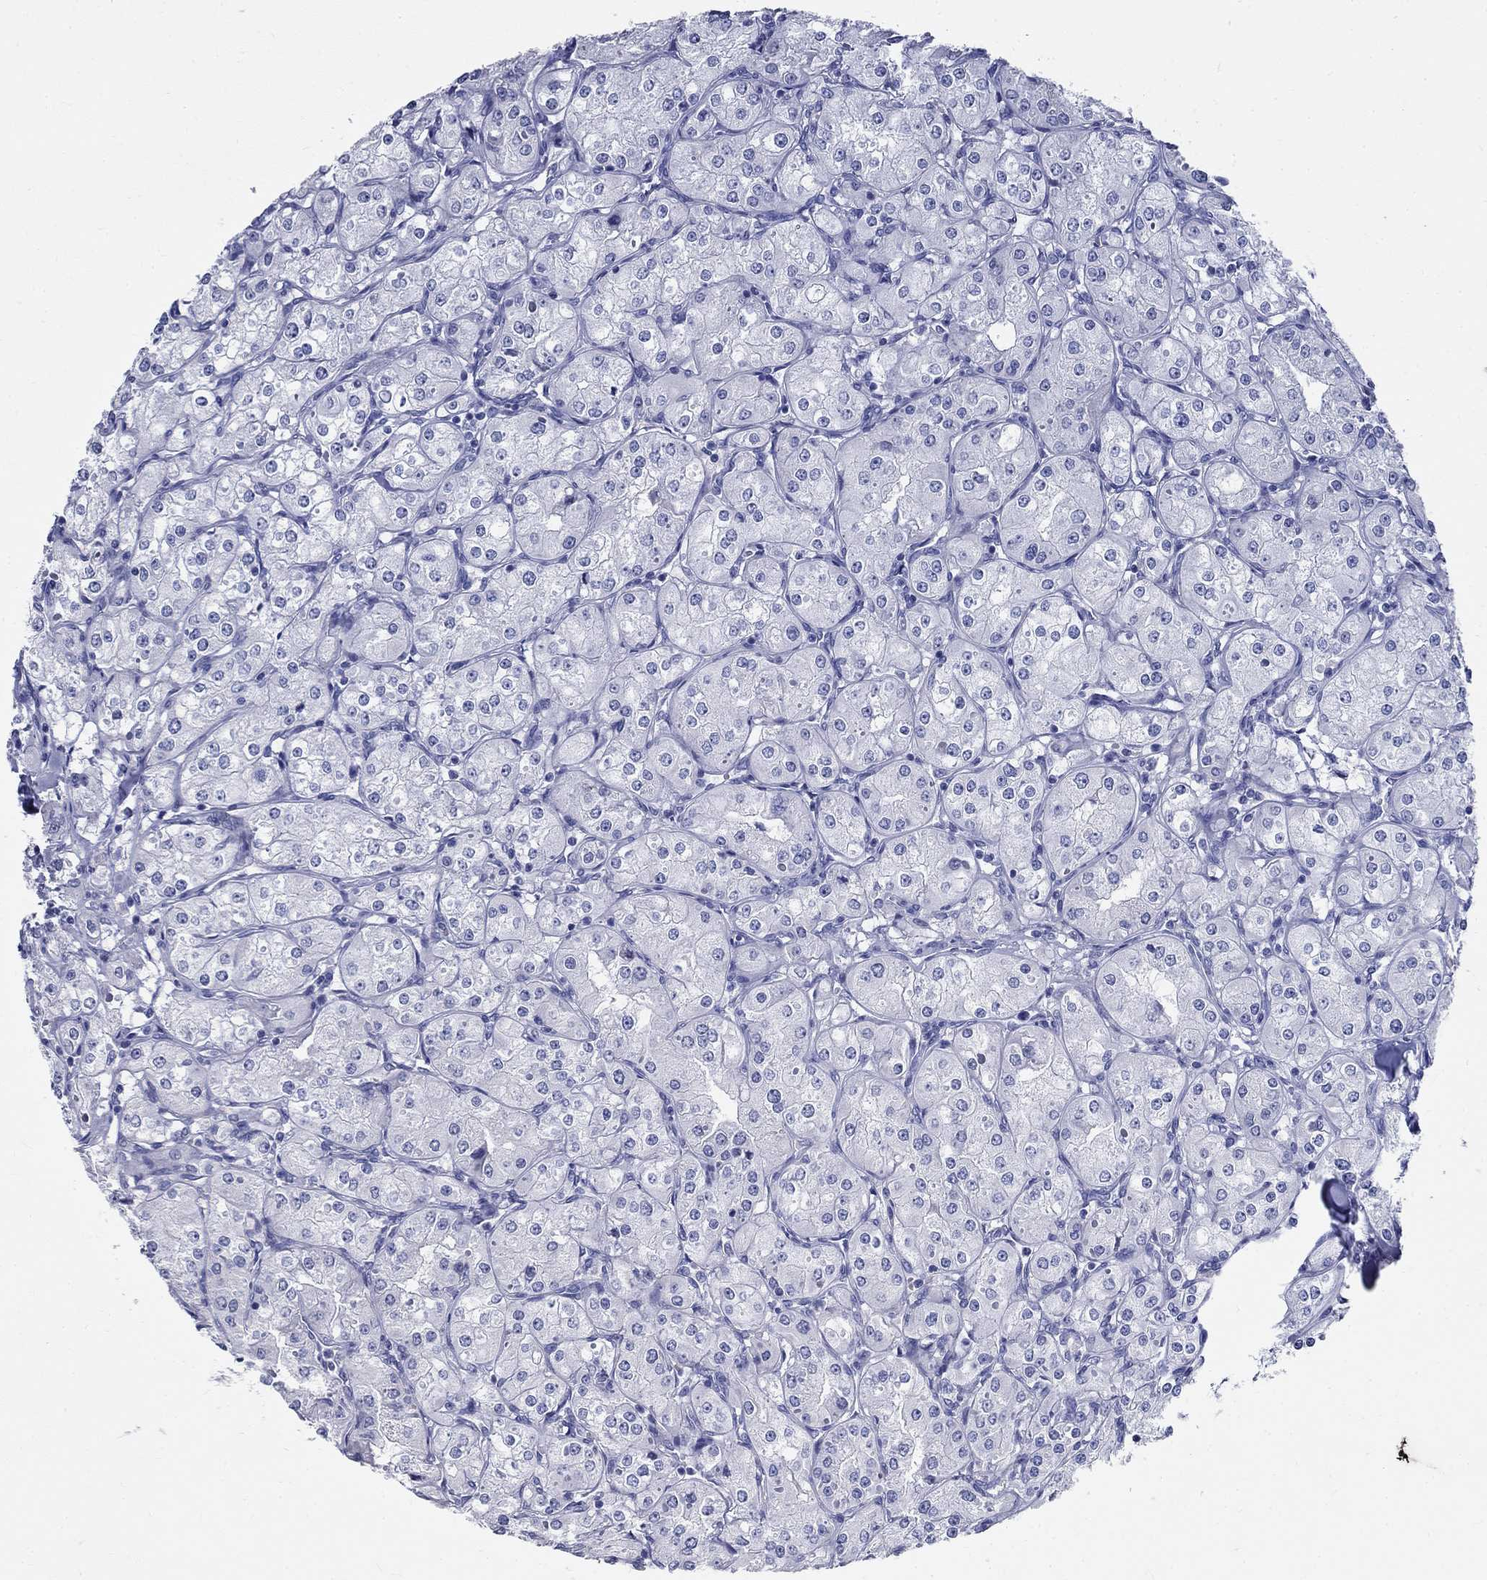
{"staining": {"intensity": "negative", "quantity": "none", "location": "none"}, "tissue": "renal cancer", "cell_type": "Tumor cells", "image_type": "cancer", "snomed": [{"axis": "morphology", "description": "Adenocarcinoma, NOS"}, {"axis": "topography", "description": "Kidney"}], "caption": "A micrograph of renal cancer (adenocarcinoma) stained for a protein displays no brown staining in tumor cells.", "gene": "GUCA1A", "patient": {"sex": "male", "age": 77}}